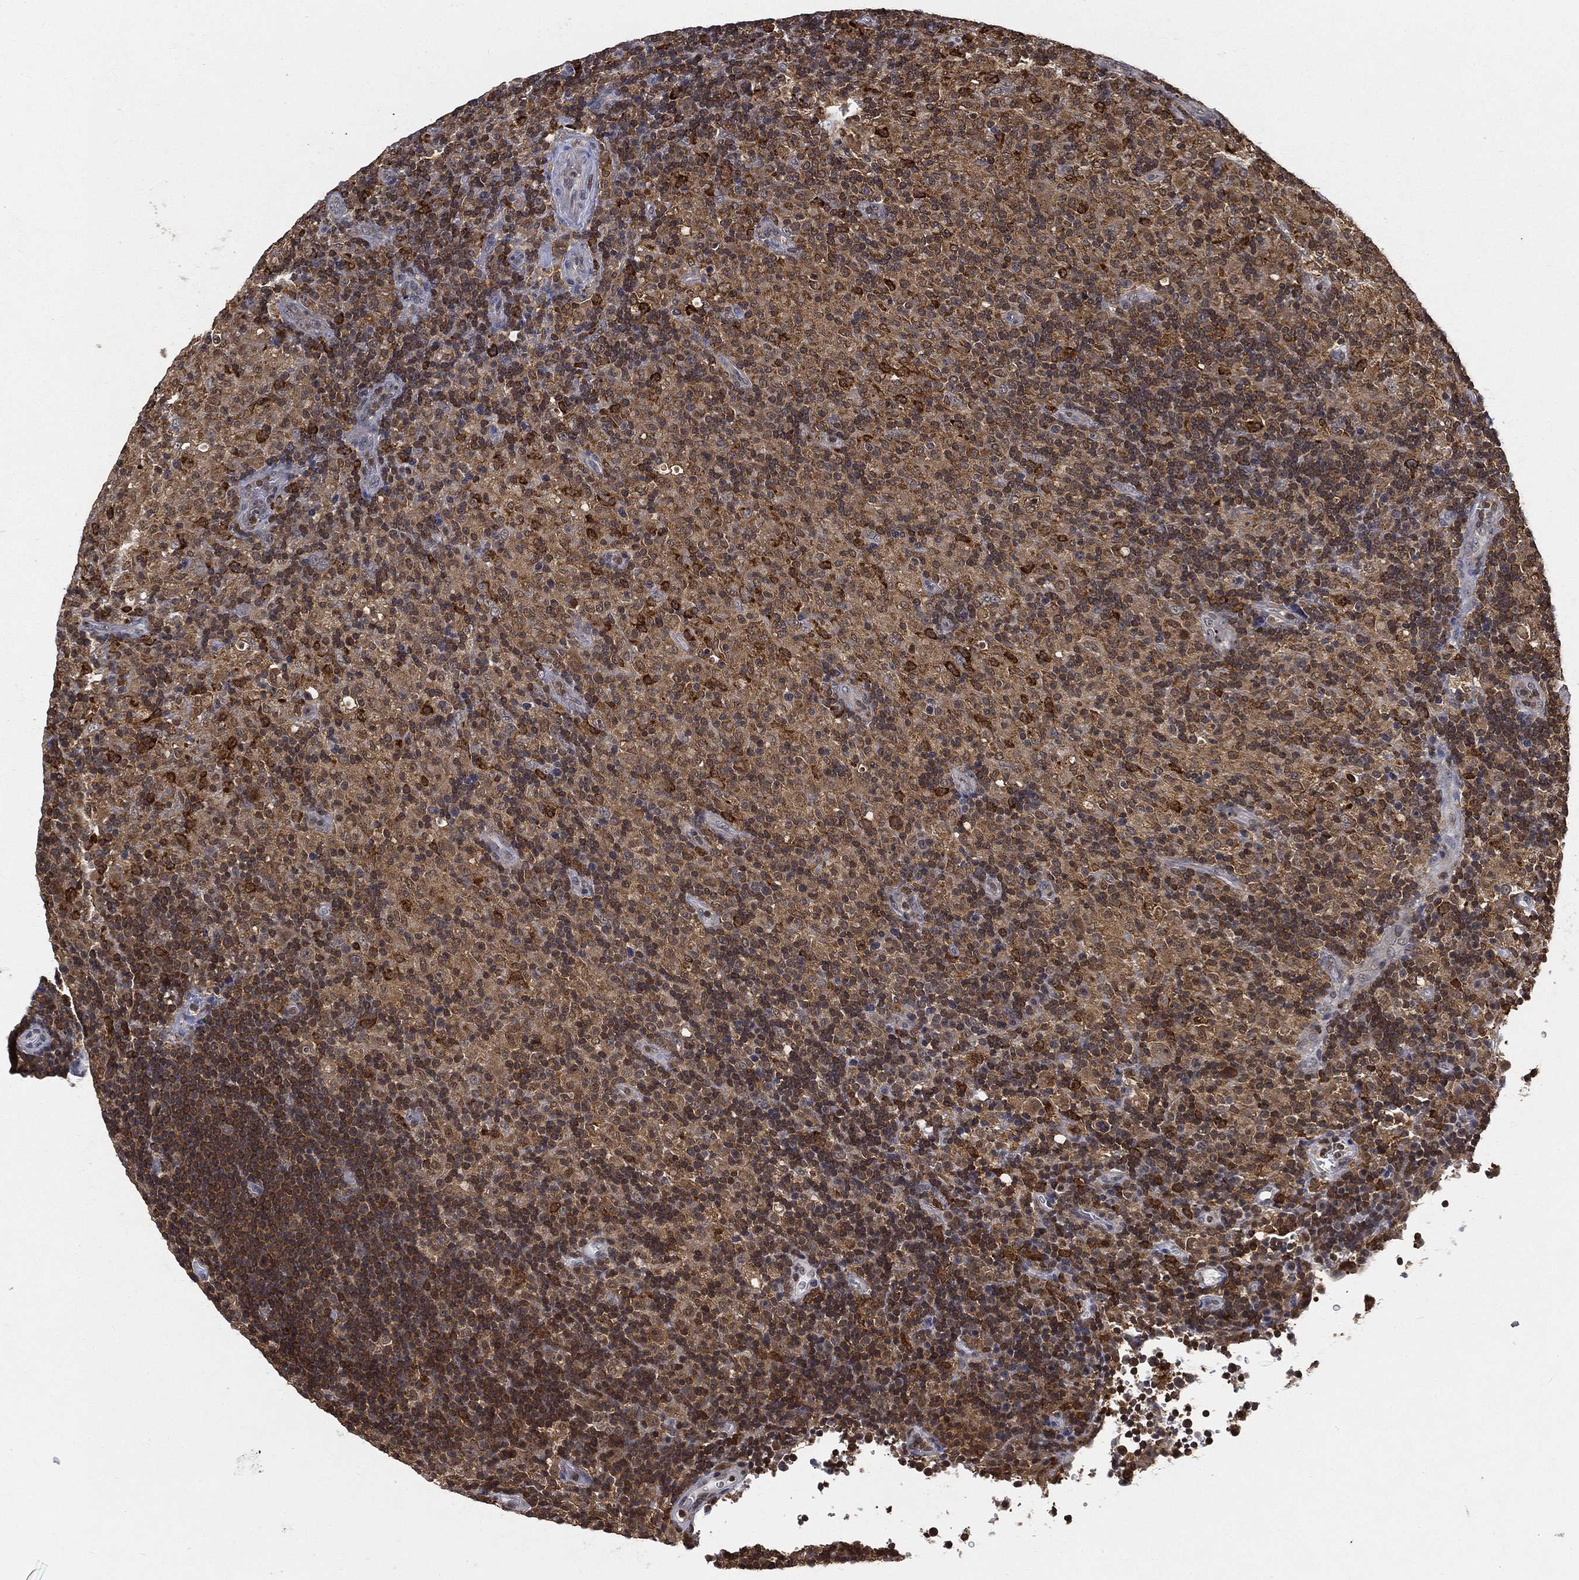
{"staining": {"intensity": "weak", "quantity": "25%-75%", "location": "cytoplasmic/membranous"}, "tissue": "lymphoma", "cell_type": "Tumor cells", "image_type": "cancer", "snomed": [{"axis": "morphology", "description": "Hodgkin's disease, NOS"}, {"axis": "topography", "description": "Lymph node"}], "caption": "This histopathology image shows immunohistochemistry (IHC) staining of Hodgkin's disease, with low weak cytoplasmic/membranous positivity in about 25%-75% of tumor cells.", "gene": "WDR26", "patient": {"sex": "male", "age": 70}}